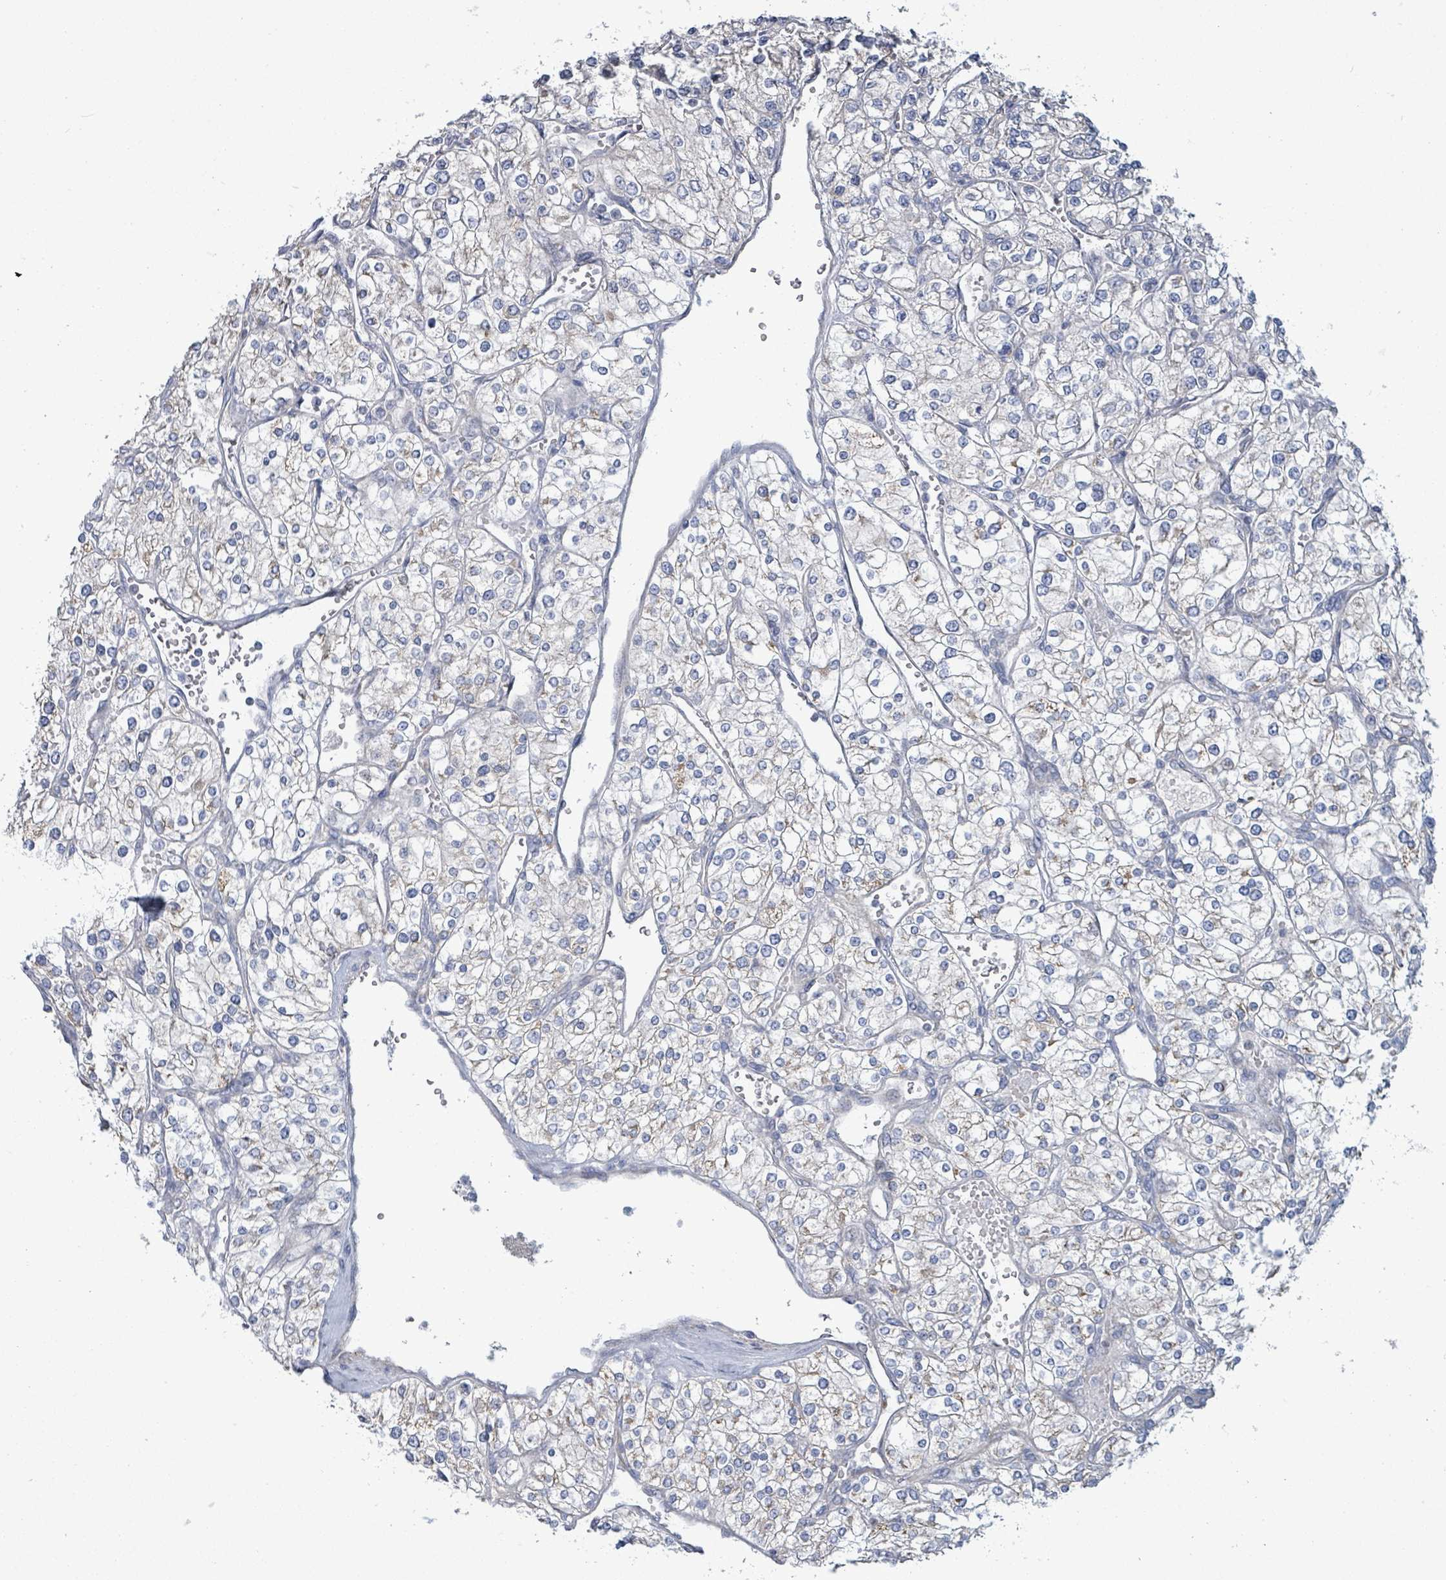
{"staining": {"intensity": "weak", "quantity": "<25%", "location": "cytoplasmic/membranous"}, "tissue": "renal cancer", "cell_type": "Tumor cells", "image_type": "cancer", "snomed": [{"axis": "morphology", "description": "Adenocarcinoma, NOS"}, {"axis": "topography", "description": "Kidney"}], "caption": "Micrograph shows no significant protein positivity in tumor cells of renal cancer.", "gene": "ZFPM1", "patient": {"sex": "male", "age": 80}}